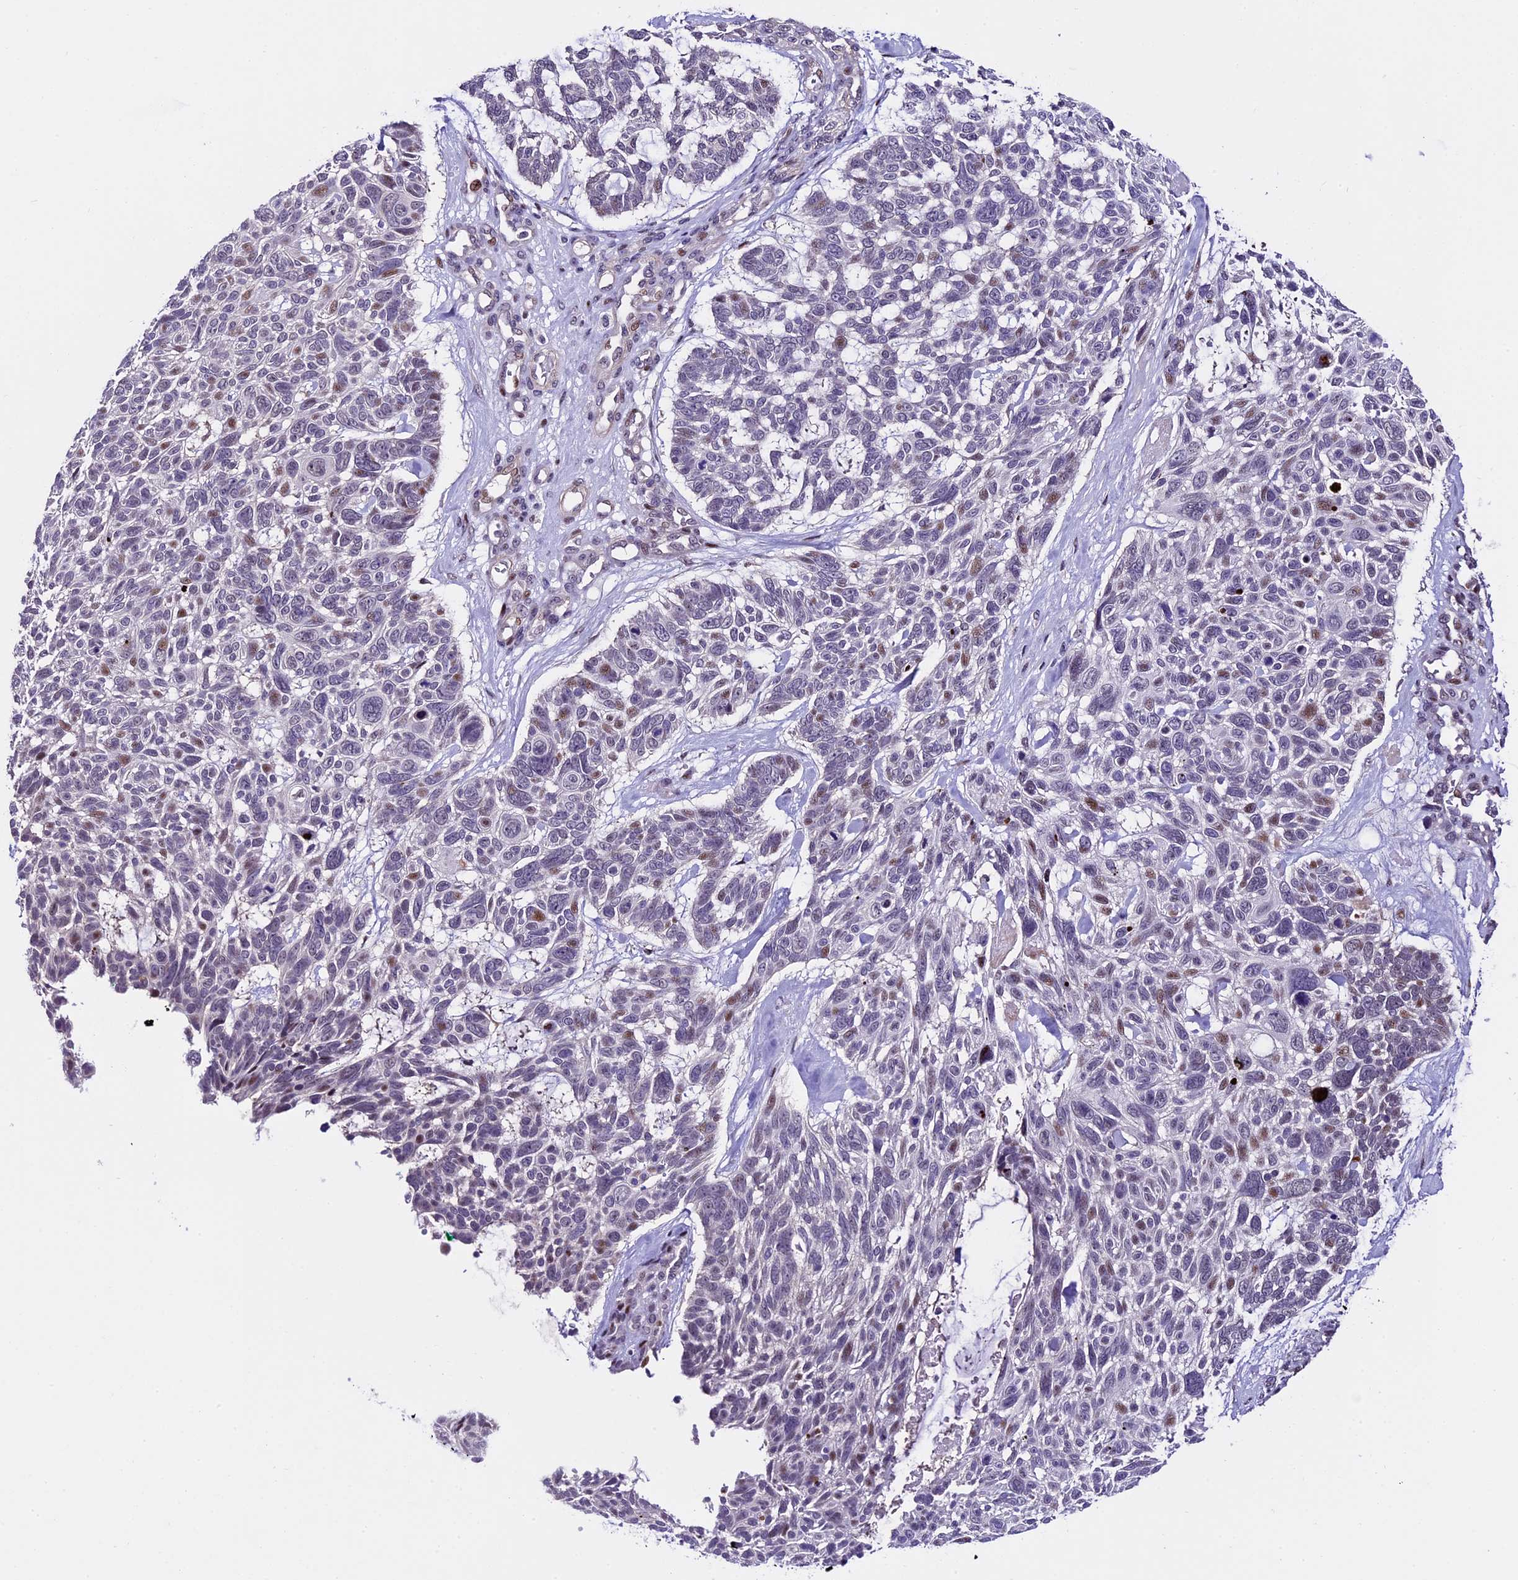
{"staining": {"intensity": "weak", "quantity": "<25%", "location": "nuclear"}, "tissue": "skin cancer", "cell_type": "Tumor cells", "image_type": "cancer", "snomed": [{"axis": "morphology", "description": "Basal cell carcinoma"}, {"axis": "topography", "description": "Skin"}], "caption": "DAB (3,3'-diaminobenzidine) immunohistochemical staining of human skin basal cell carcinoma exhibits no significant positivity in tumor cells.", "gene": "TCP11L2", "patient": {"sex": "male", "age": 88}}